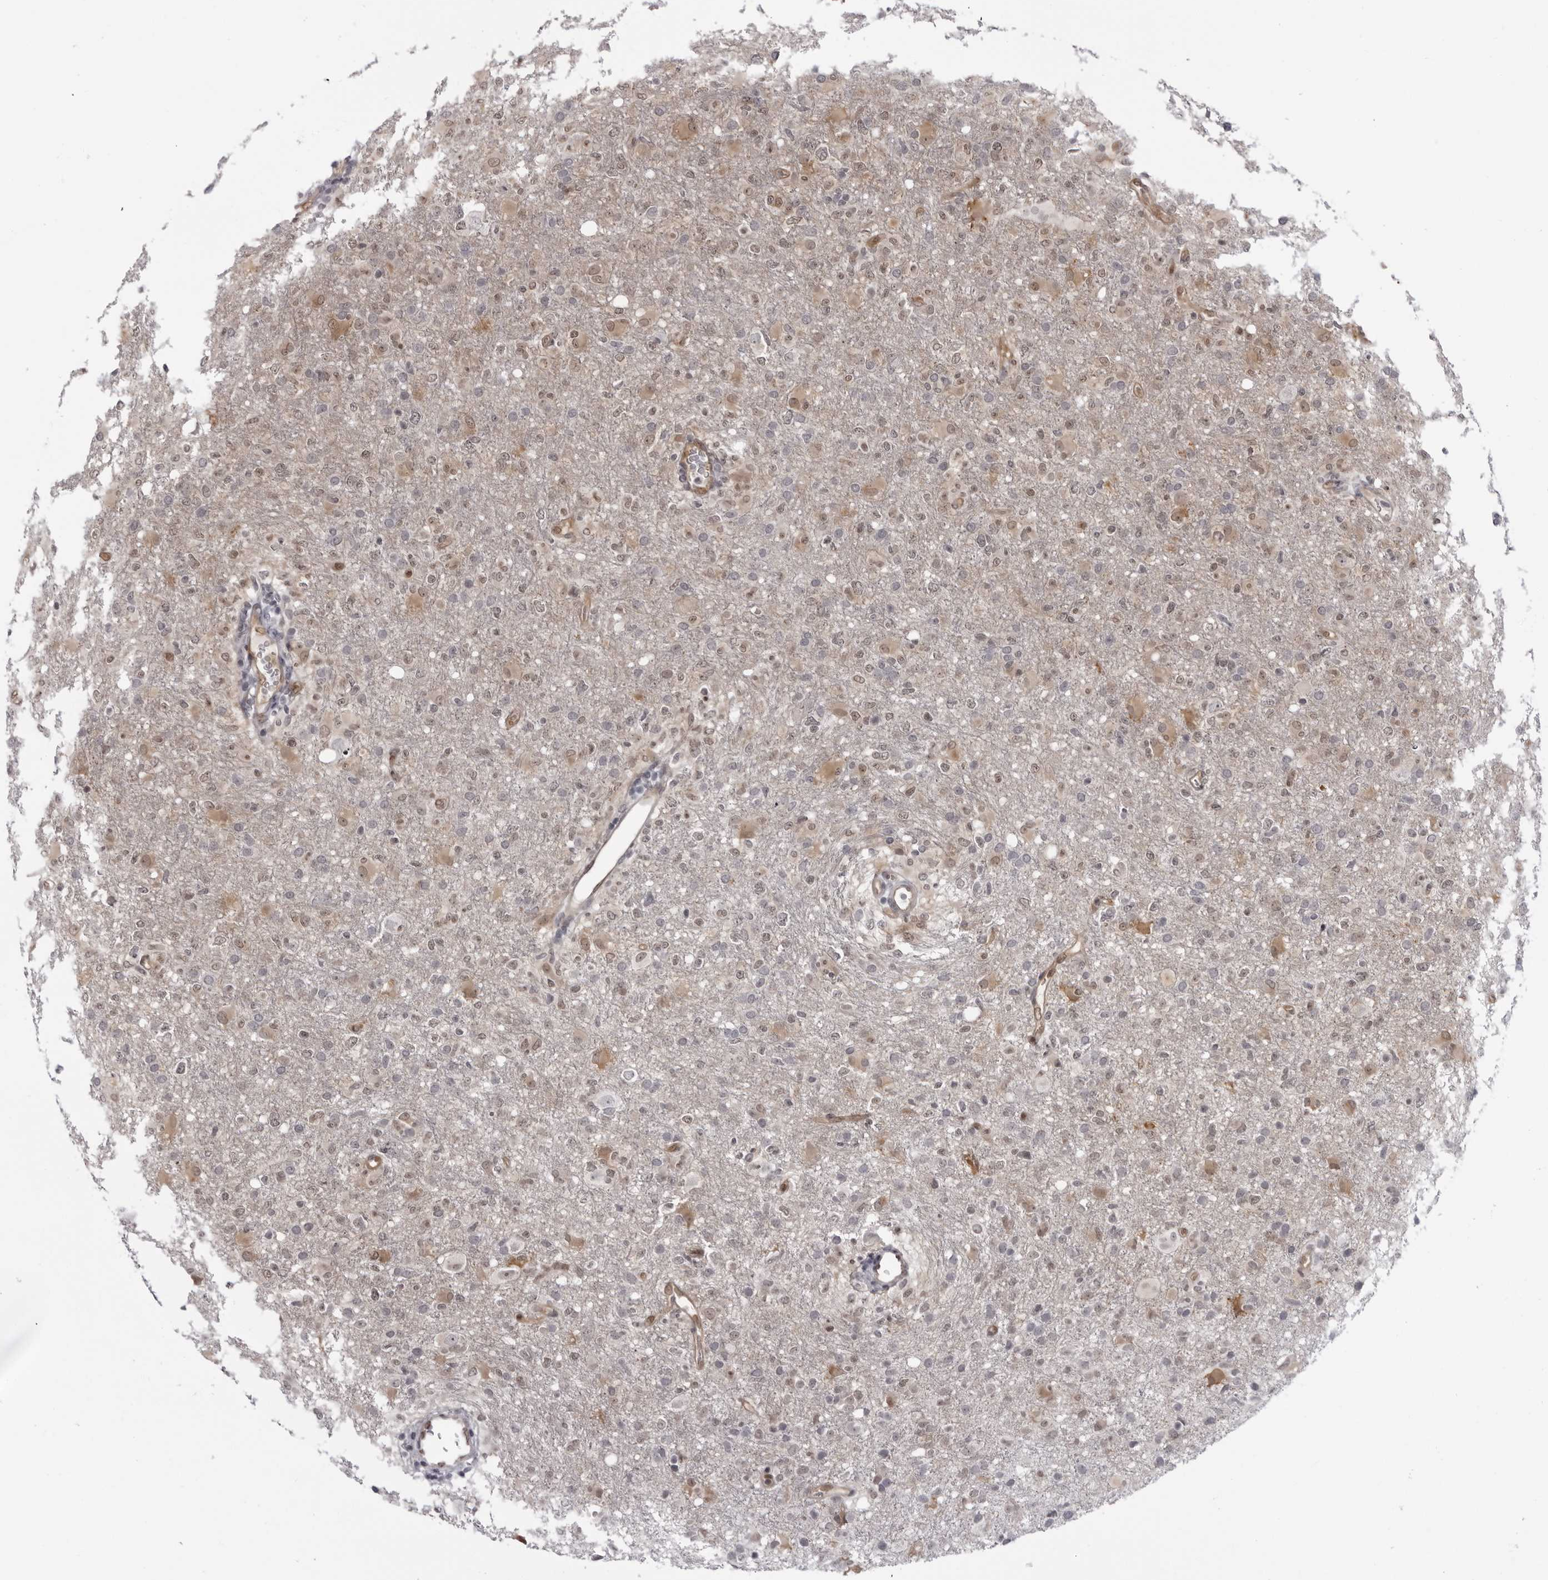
{"staining": {"intensity": "moderate", "quantity": "<25%", "location": "cytoplasmic/membranous,nuclear"}, "tissue": "glioma", "cell_type": "Tumor cells", "image_type": "cancer", "snomed": [{"axis": "morphology", "description": "Glioma, malignant, High grade"}, {"axis": "topography", "description": "Brain"}], "caption": "The image displays staining of glioma, revealing moderate cytoplasmic/membranous and nuclear protein staining (brown color) within tumor cells.", "gene": "MAPK12", "patient": {"sex": "female", "age": 57}}